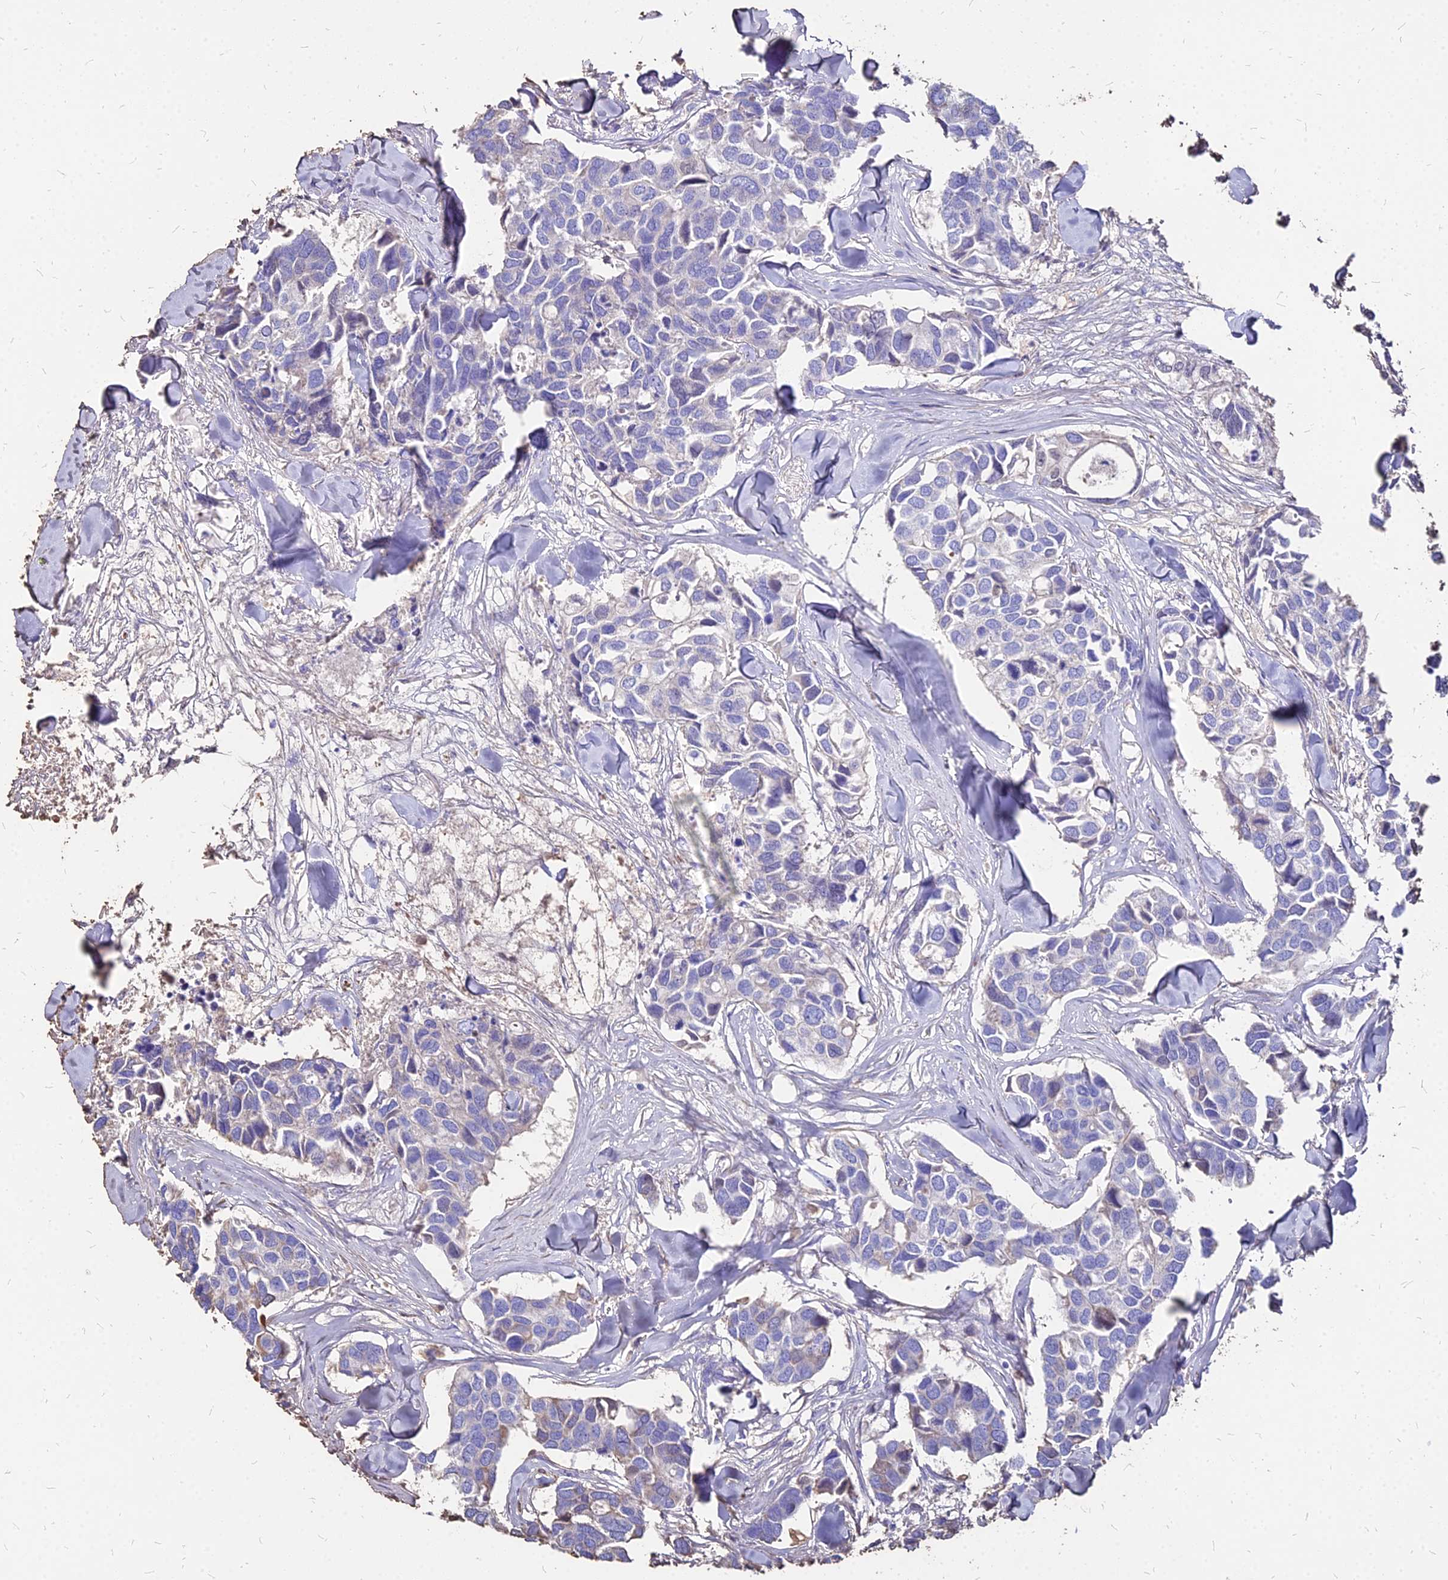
{"staining": {"intensity": "negative", "quantity": "none", "location": "none"}, "tissue": "breast cancer", "cell_type": "Tumor cells", "image_type": "cancer", "snomed": [{"axis": "morphology", "description": "Duct carcinoma"}, {"axis": "topography", "description": "Breast"}], "caption": "Immunohistochemistry (IHC) micrograph of human breast cancer stained for a protein (brown), which shows no positivity in tumor cells.", "gene": "NME5", "patient": {"sex": "female", "age": 83}}